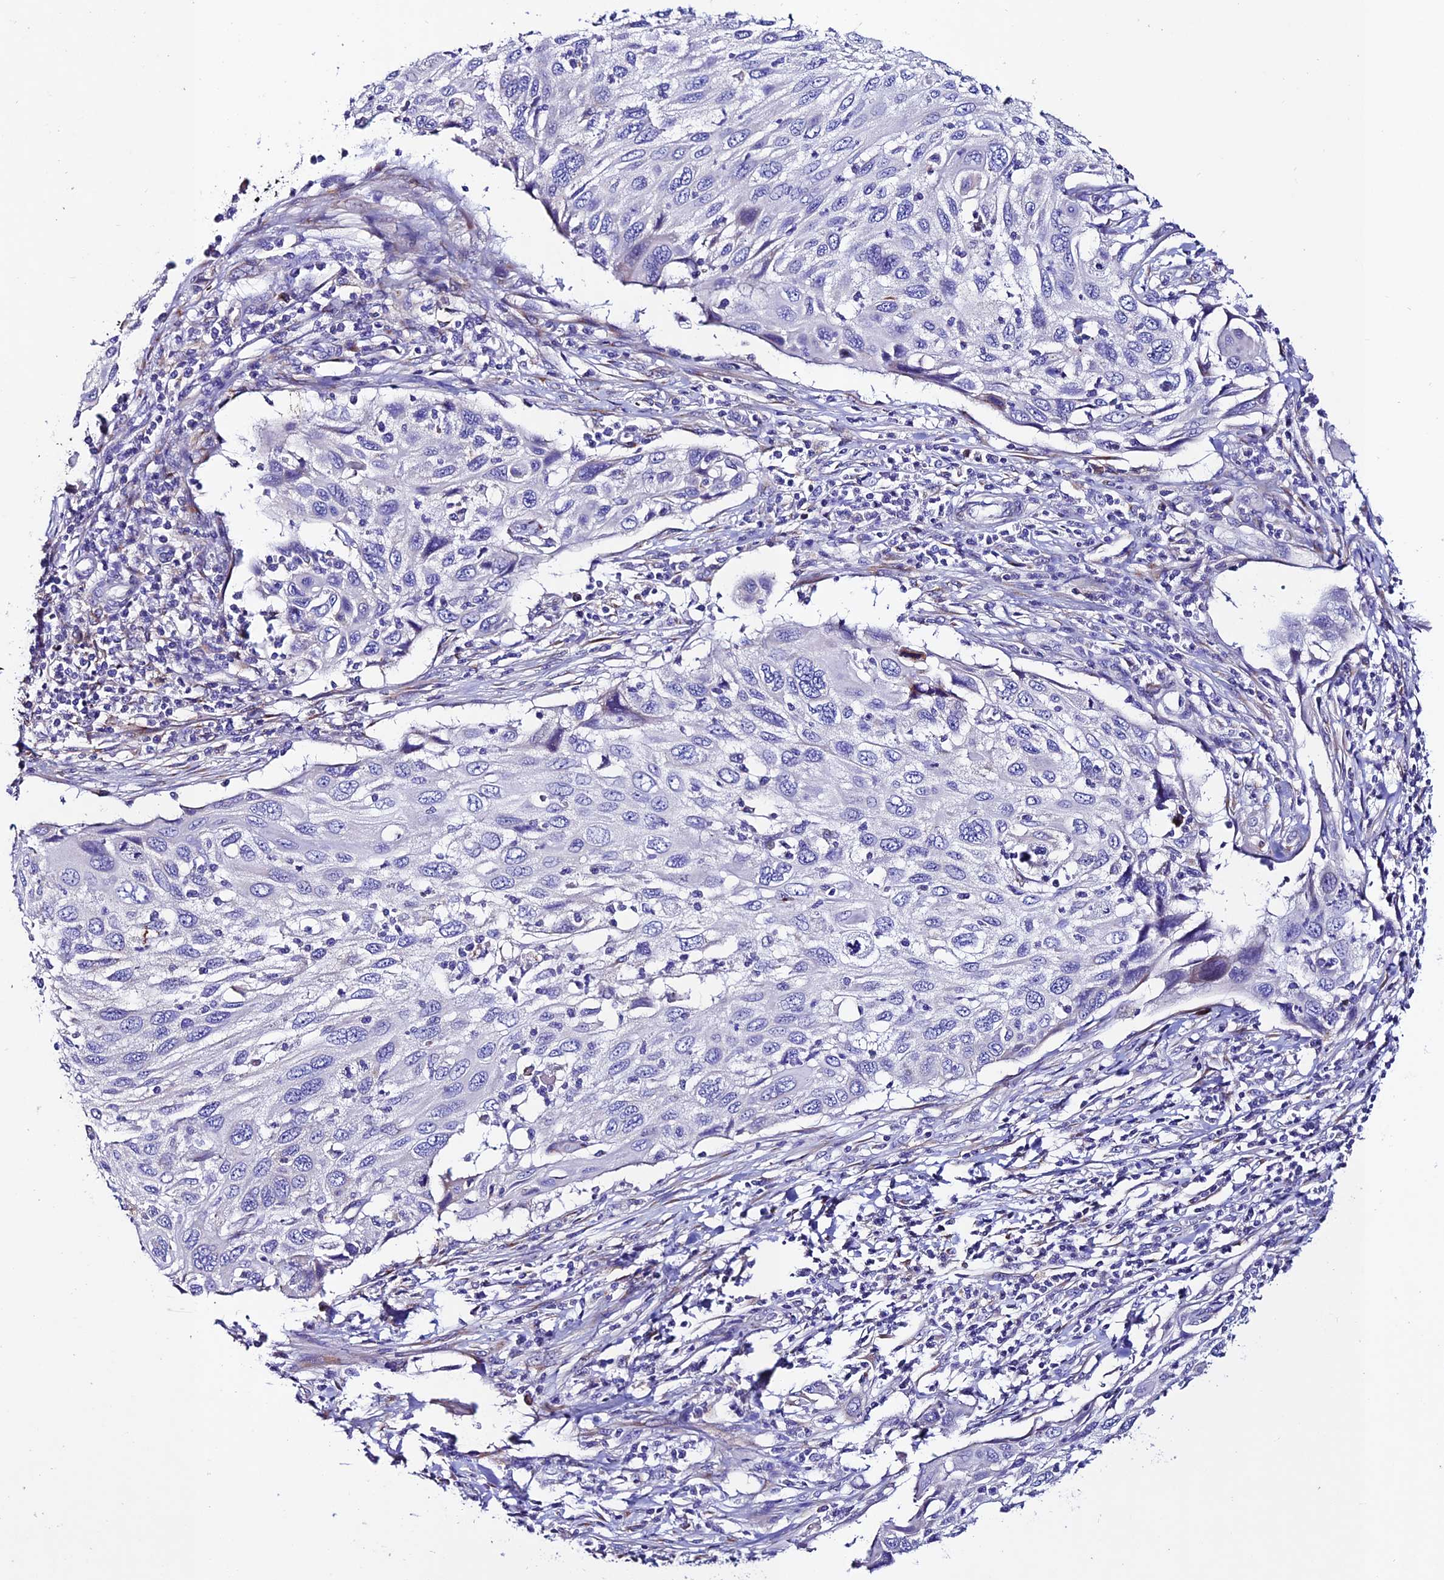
{"staining": {"intensity": "negative", "quantity": "none", "location": "none"}, "tissue": "cervical cancer", "cell_type": "Tumor cells", "image_type": "cancer", "snomed": [{"axis": "morphology", "description": "Squamous cell carcinoma, NOS"}, {"axis": "topography", "description": "Cervix"}], "caption": "There is no significant staining in tumor cells of cervical squamous cell carcinoma.", "gene": "OR51Q1", "patient": {"sex": "female", "age": 70}}